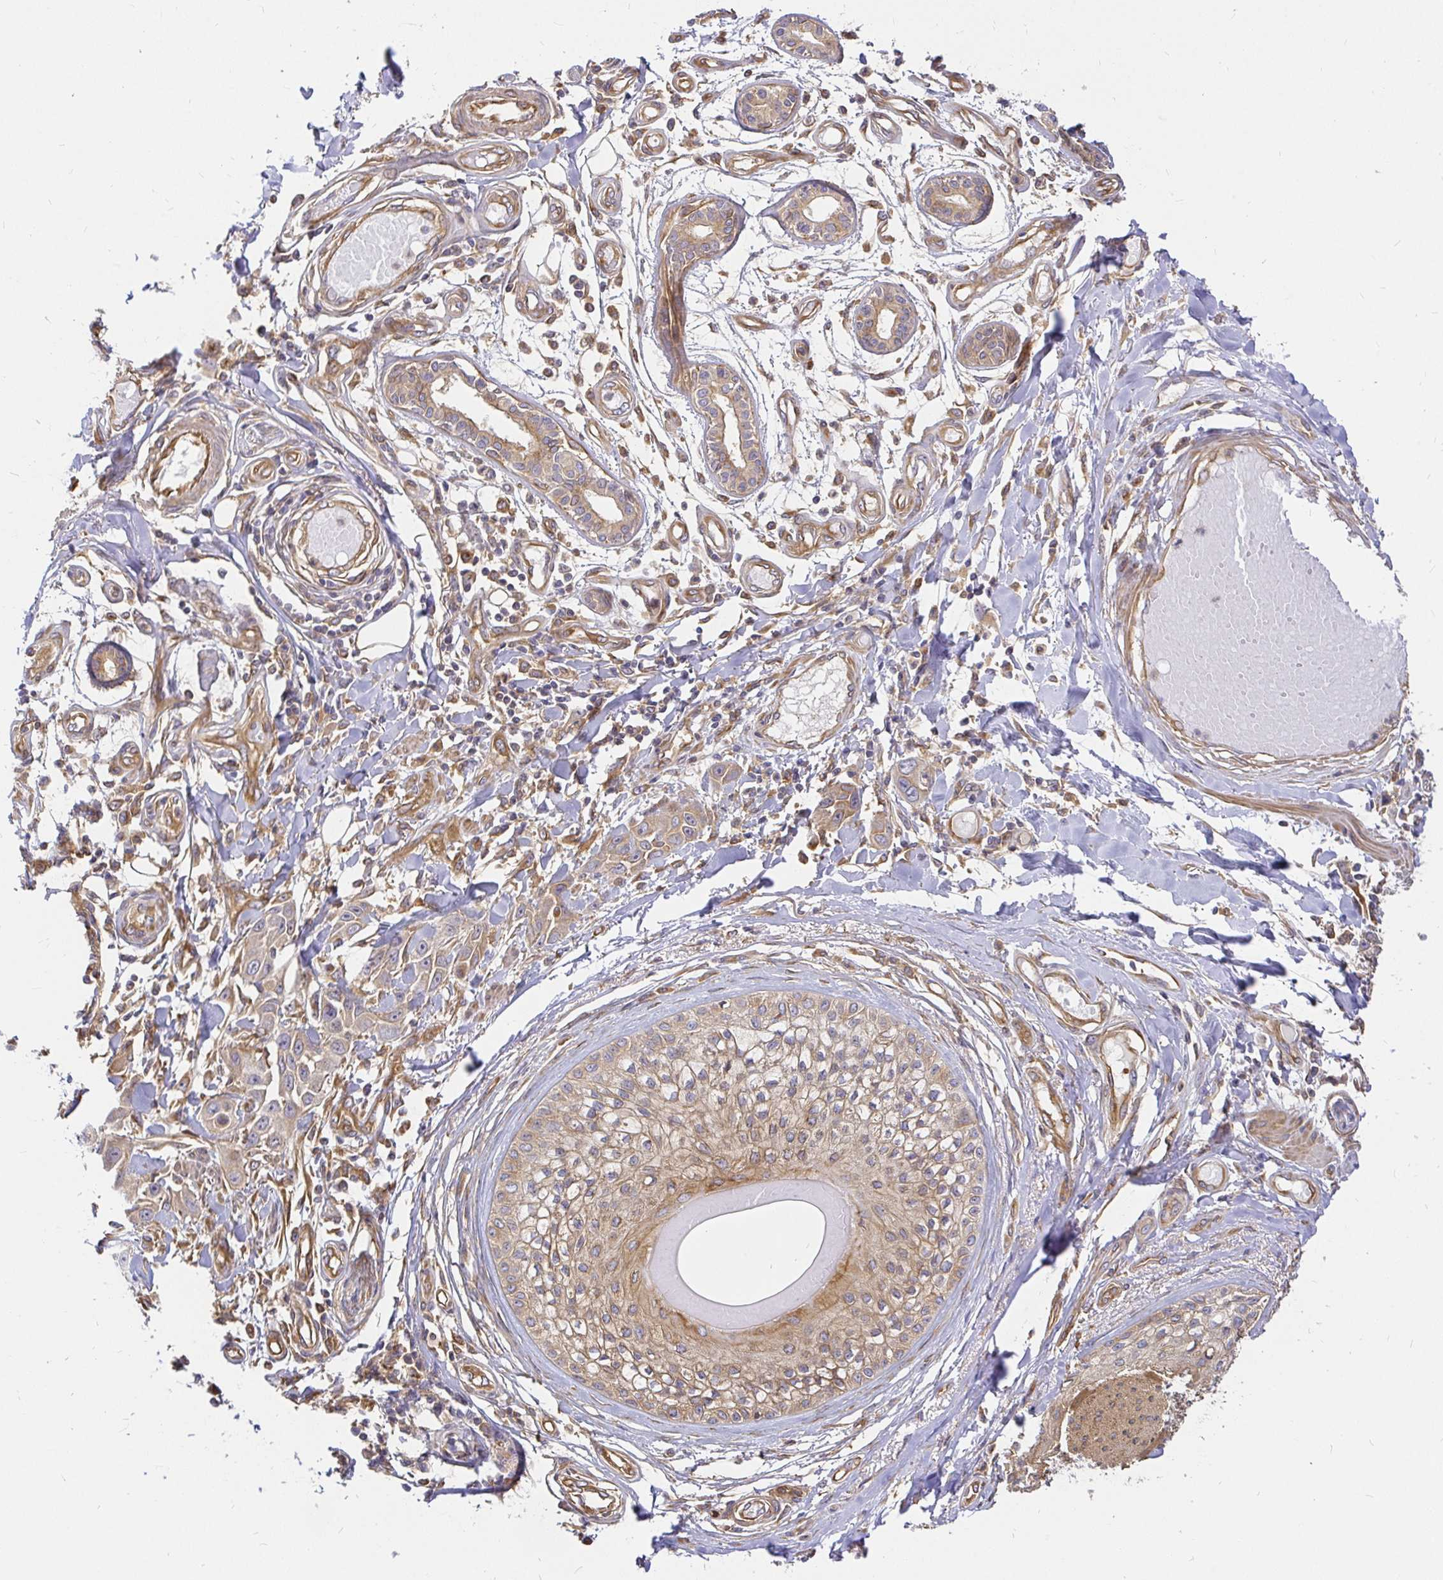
{"staining": {"intensity": "weak", "quantity": "25%-75%", "location": "cytoplasmic/membranous"}, "tissue": "skin cancer", "cell_type": "Tumor cells", "image_type": "cancer", "snomed": [{"axis": "morphology", "description": "Squamous cell carcinoma, NOS"}, {"axis": "topography", "description": "Skin"}], "caption": "Immunohistochemistry (IHC) of skin cancer reveals low levels of weak cytoplasmic/membranous staining in about 25%-75% of tumor cells.", "gene": "KIF5B", "patient": {"sex": "female", "age": 69}}